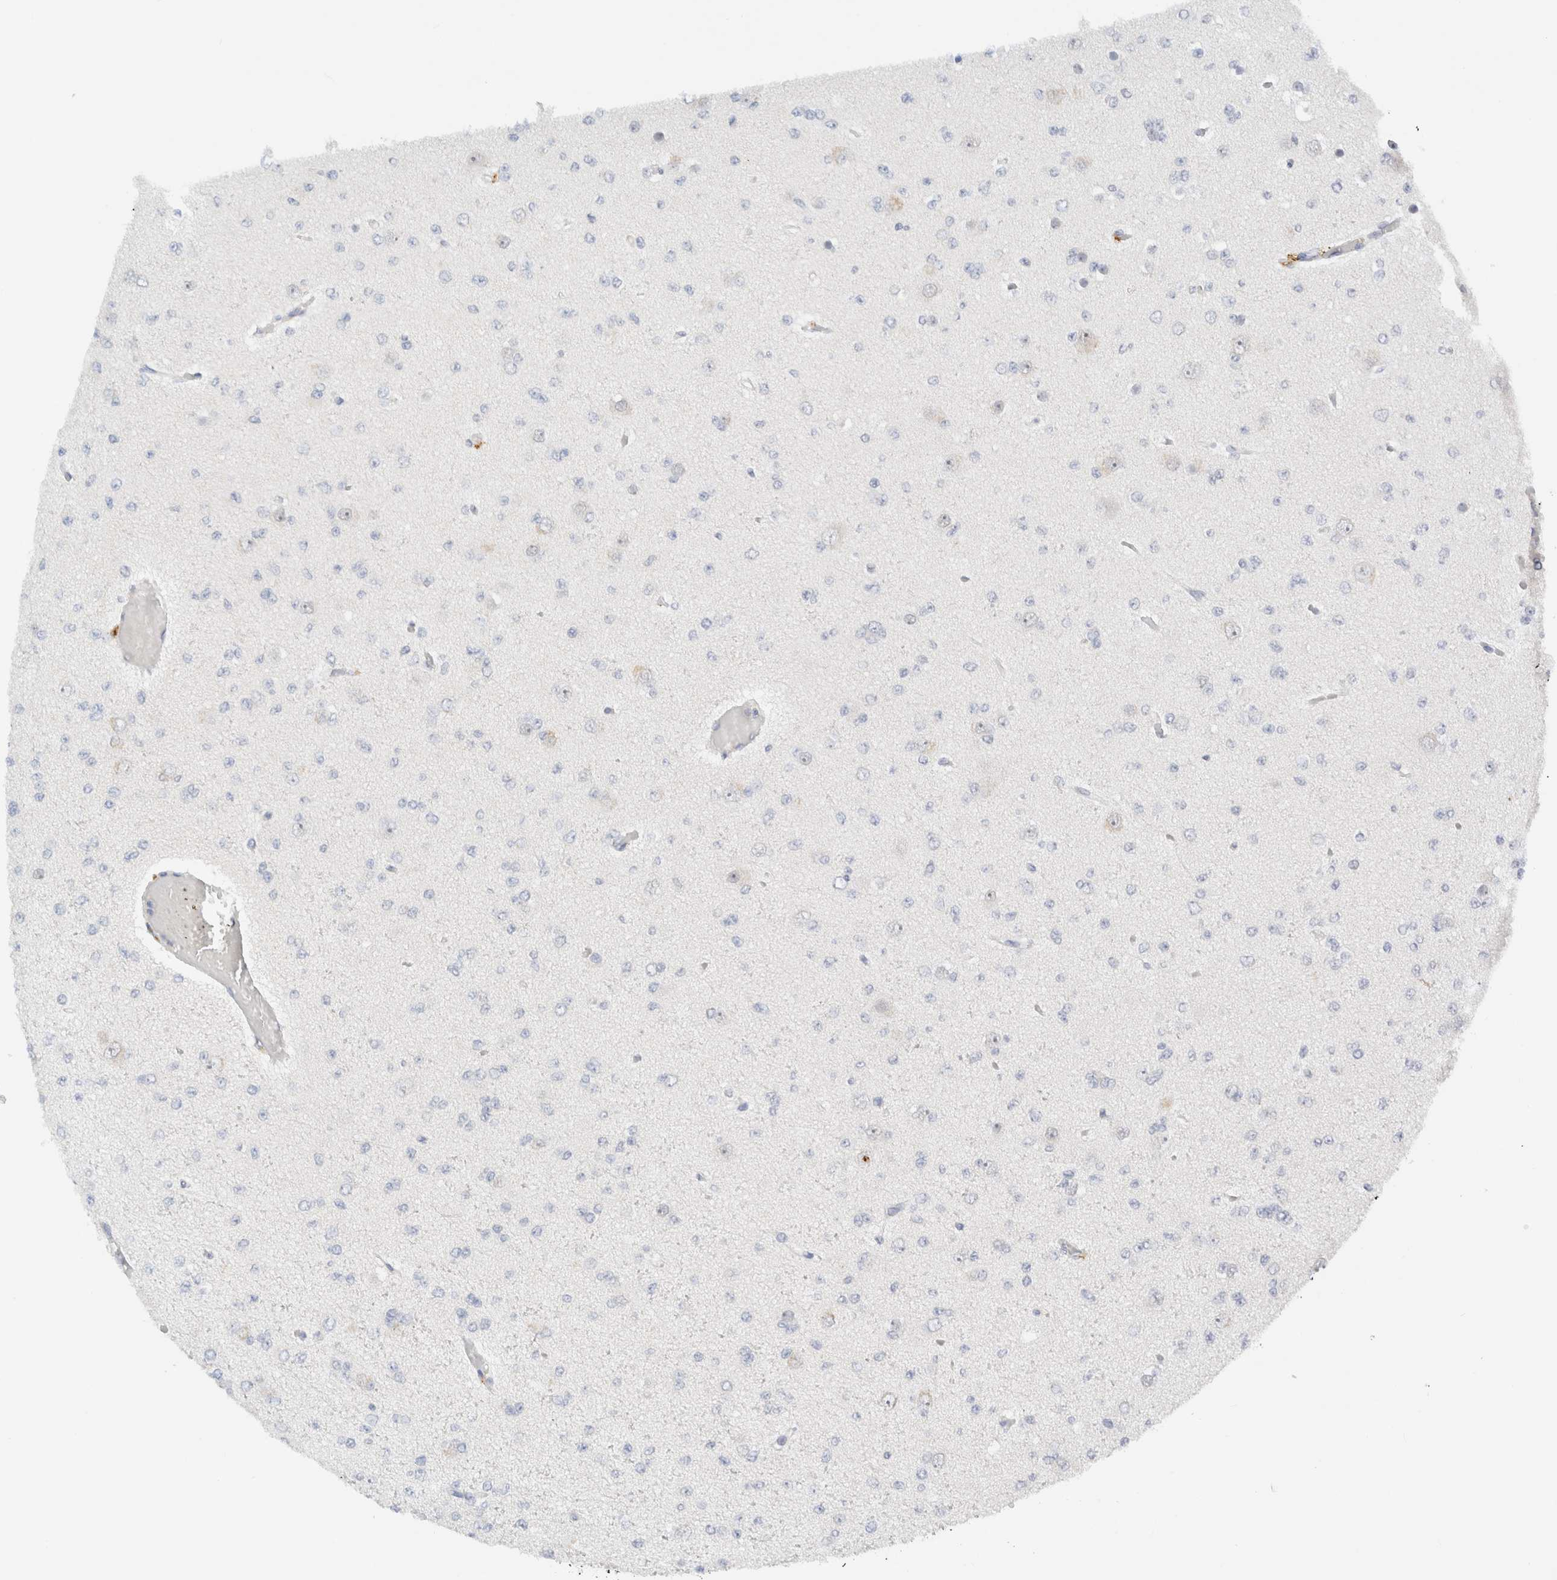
{"staining": {"intensity": "negative", "quantity": "none", "location": "none"}, "tissue": "glioma", "cell_type": "Tumor cells", "image_type": "cancer", "snomed": [{"axis": "morphology", "description": "Glioma, malignant, Low grade"}, {"axis": "topography", "description": "Brain"}], "caption": "The IHC photomicrograph has no significant positivity in tumor cells of glioma tissue. (Immunohistochemistry, brightfield microscopy, high magnification).", "gene": "SDR16C5", "patient": {"sex": "female", "age": 22}}